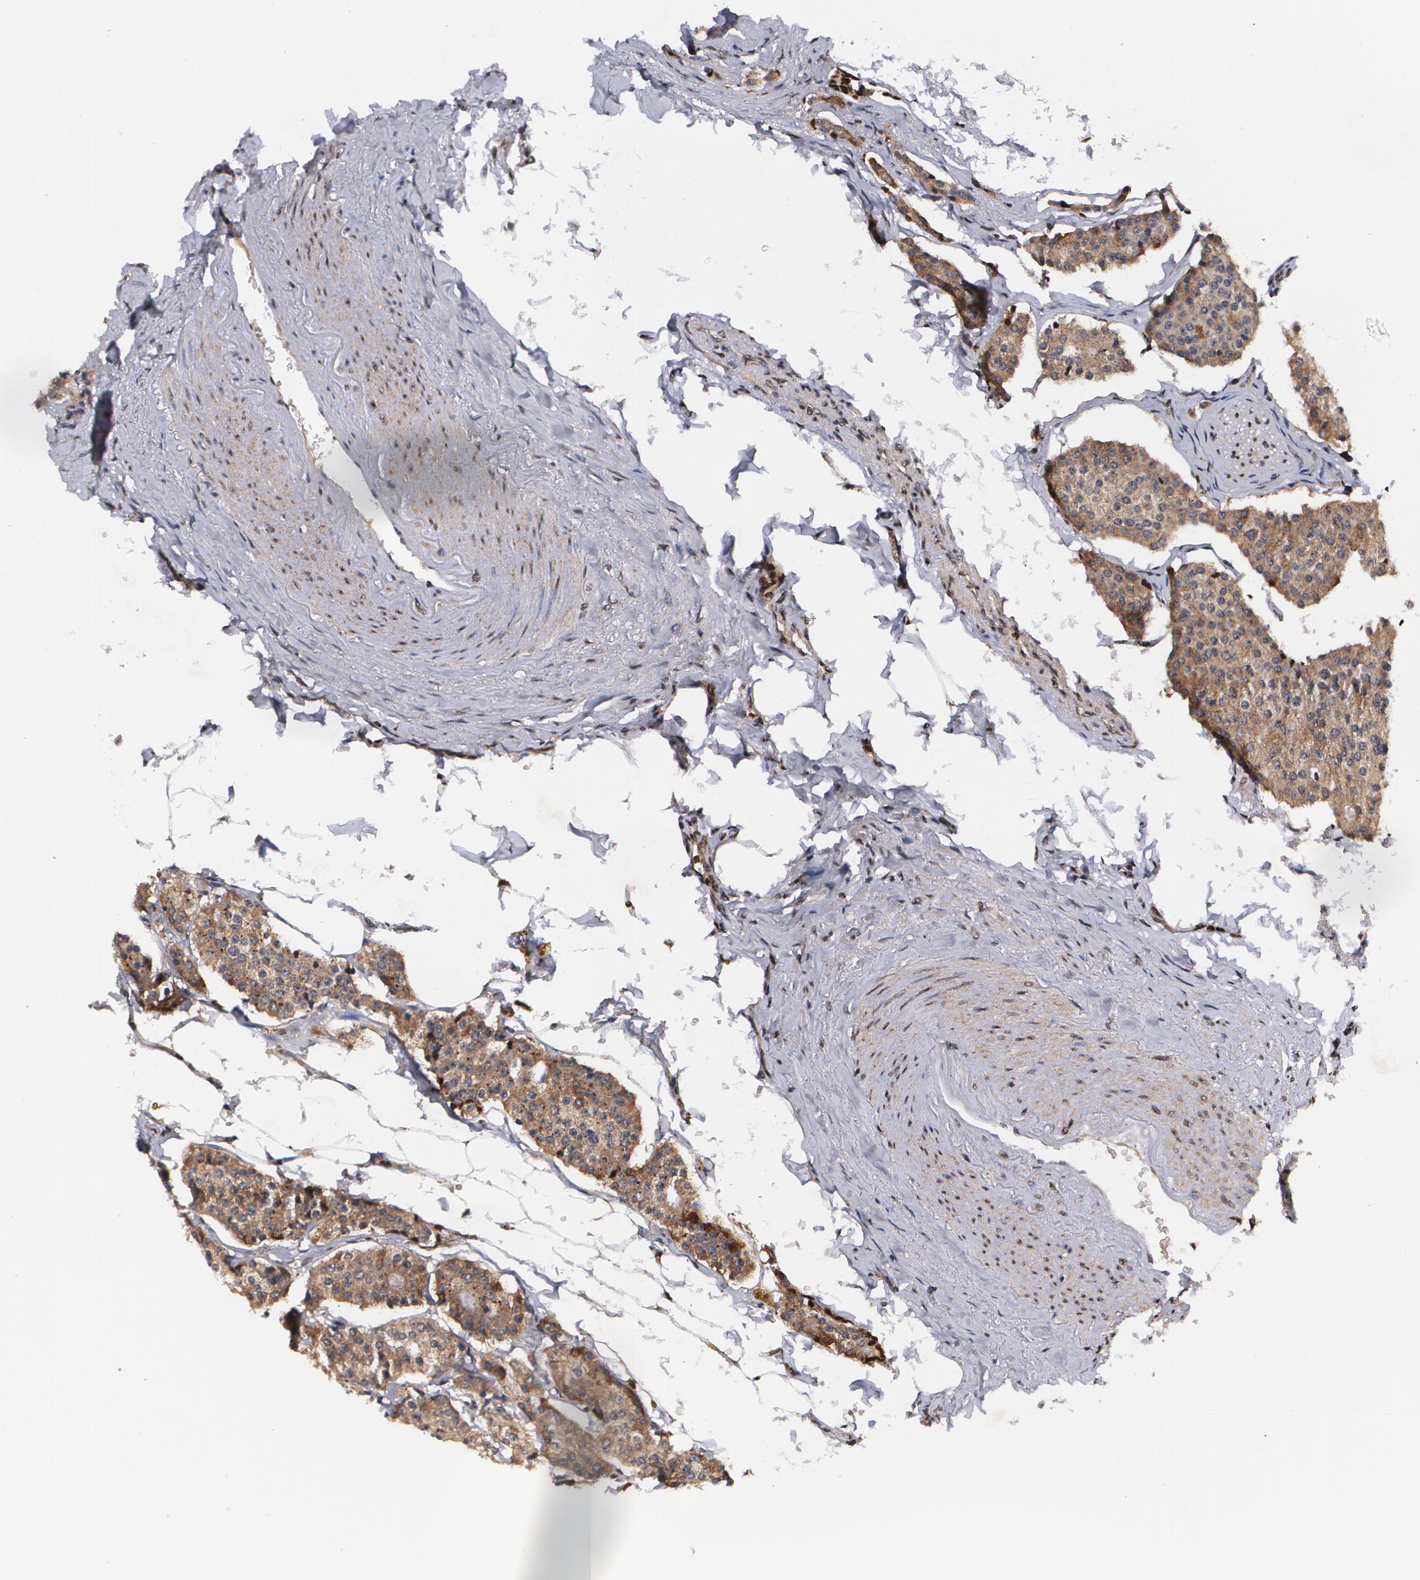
{"staining": {"intensity": "moderate", "quantity": ">75%", "location": "cytoplasmic/membranous"}, "tissue": "carcinoid", "cell_type": "Tumor cells", "image_type": "cancer", "snomed": [{"axis": "morphology", "description": "Carcinoid, malignant, NOS"}, {"axis": "topography", "description": "Colon"}], "caption": "About >75% of tumor cells in human carcinoid demonstrate moderate cytoplasmic/membranous protein staining as visualized by brown immunohistochemical staining.", "gene": "MVP", "patient": {"sex": "female", "age": 61}}